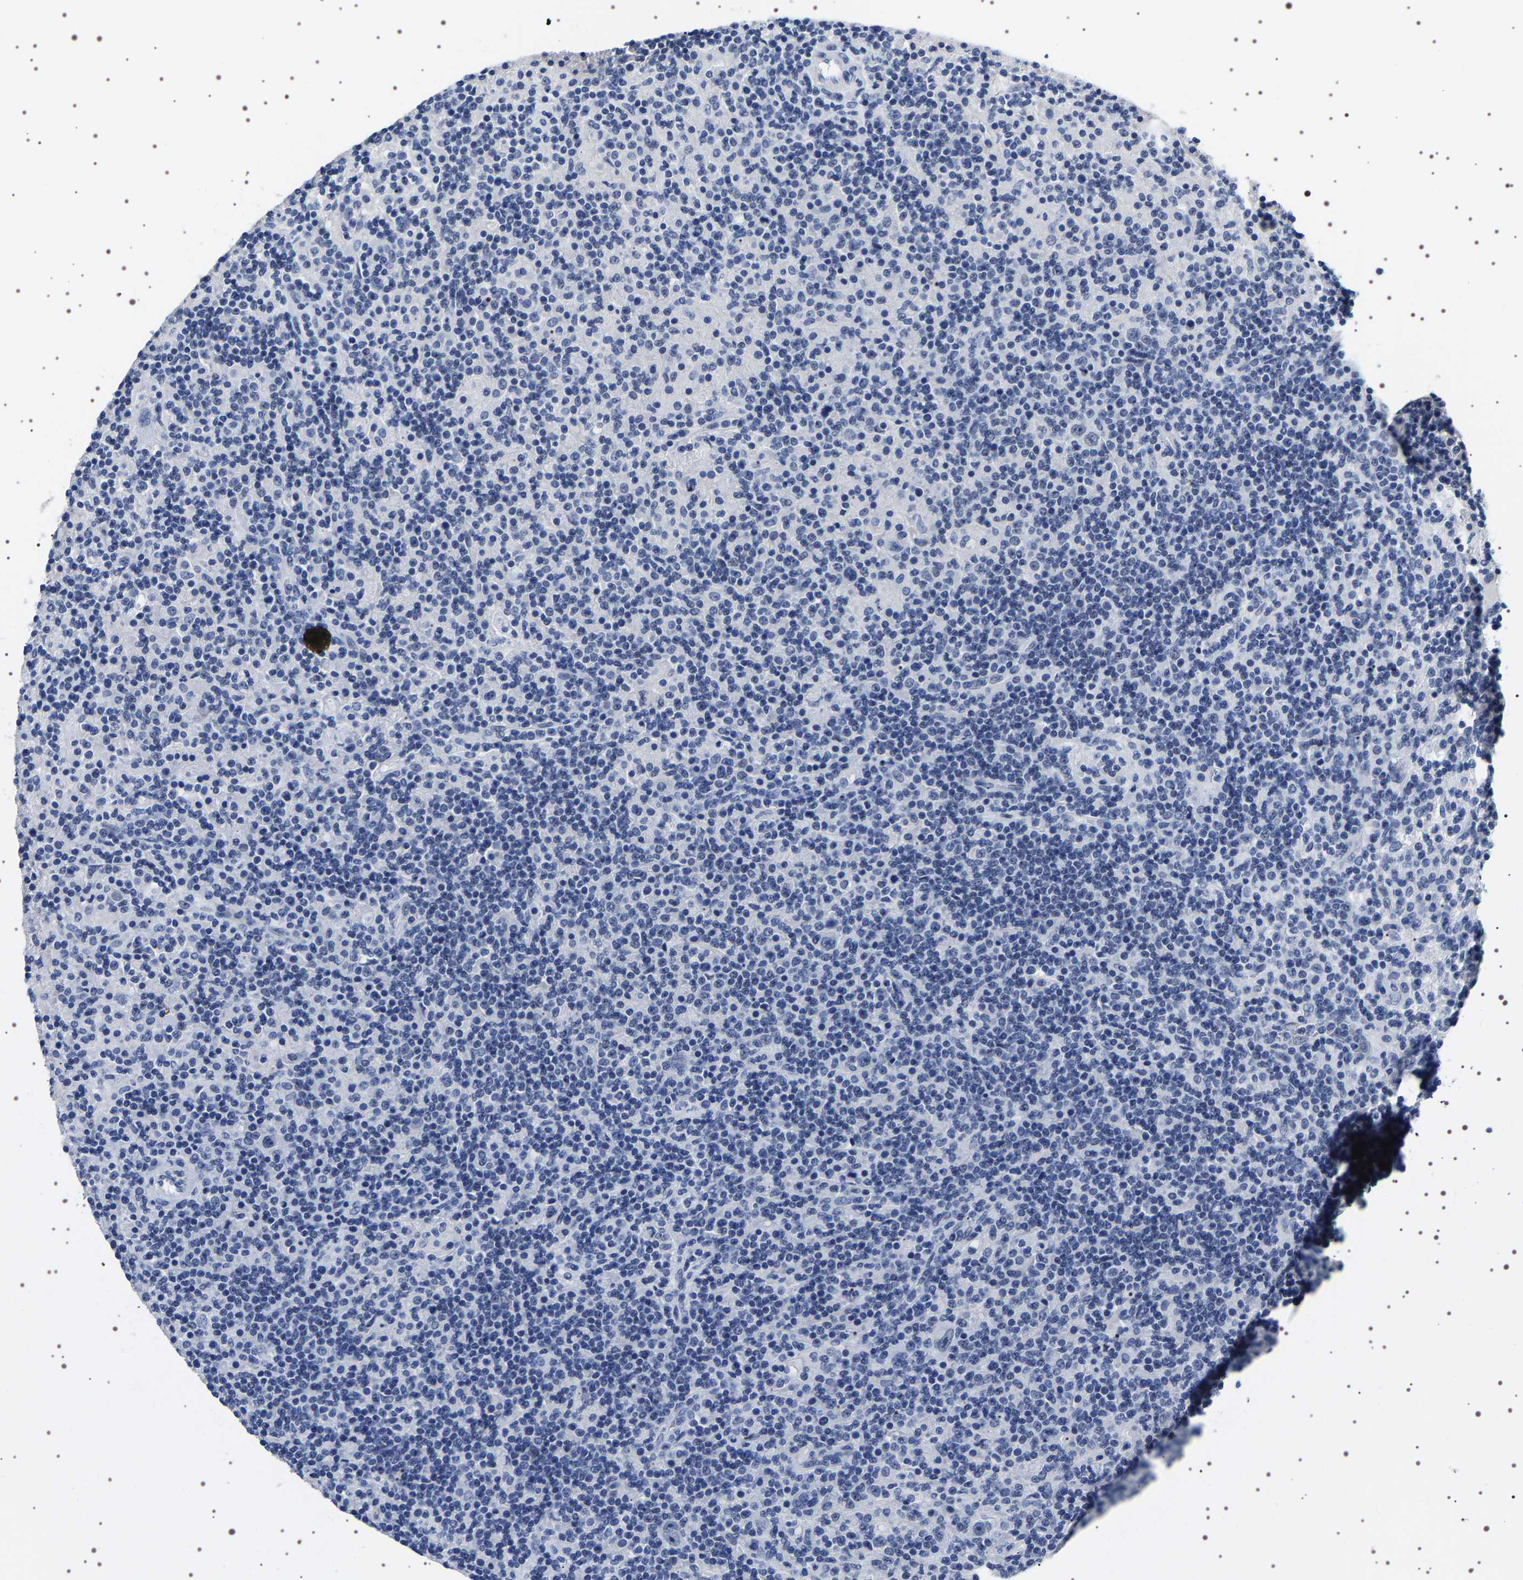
{"staining": {"intensity": "negative", "quantity": "none", "location": "none"}, "tissue": "lymphoma", "cell_type": "Tumor cells", "image_type": "cancer", "snomed": [{"axis": "morphology", "description": "Hodgkin's disease, NOS"}, {"axis": "topography", "description": "Lymph node"}], "caption": "An immunohistochemistry photomicrograph of Hodgkin's disease is shown. There is no staining in tumor cells of Hodgkin's disease.", "gene": "UBQLN3", "patient": {"sex": "male", "age": 70}}